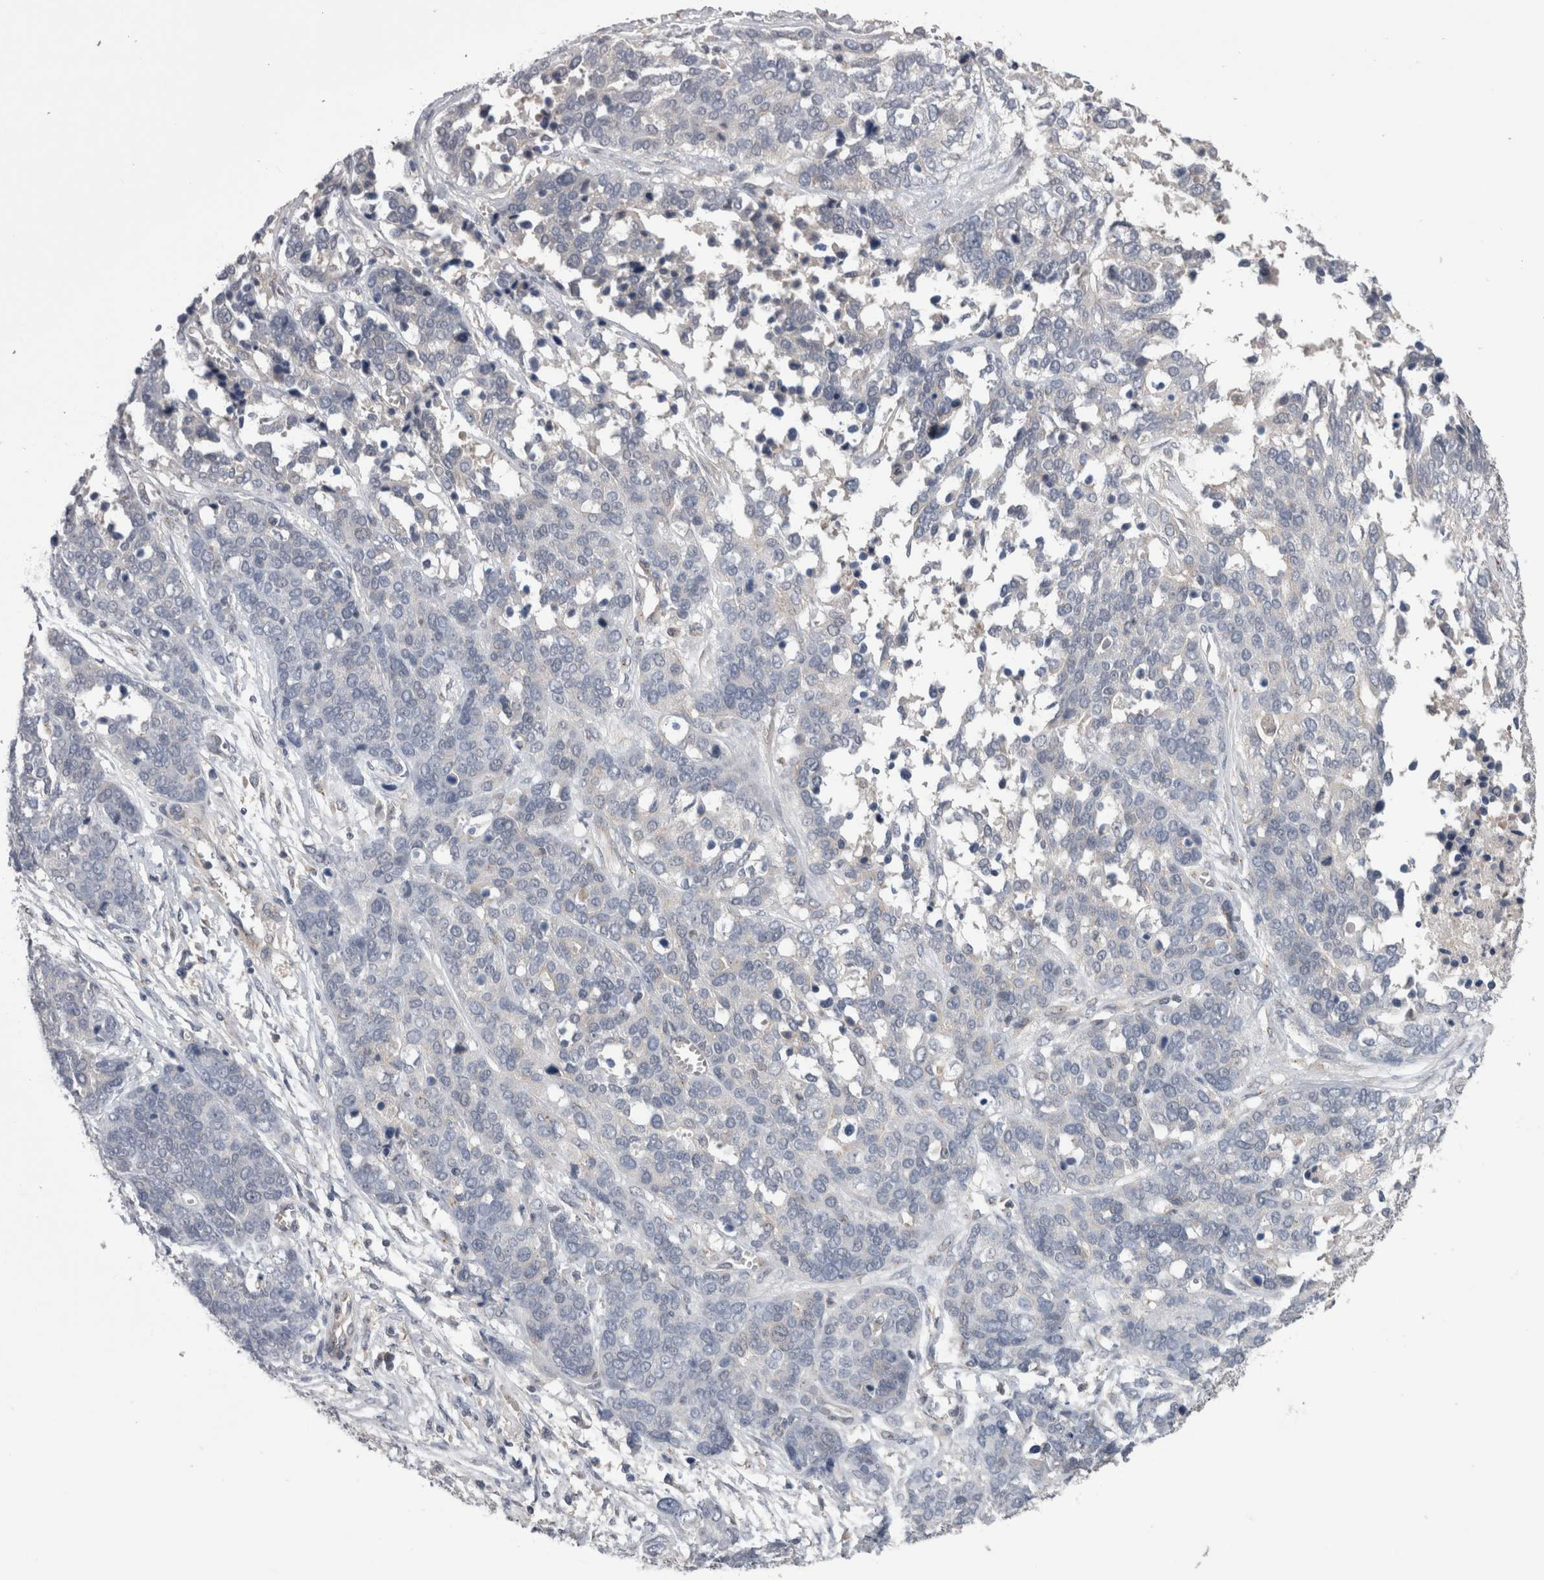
{"staining": {"intensity": "negative", "quantity": "none", "location": "none"}, "tissue": "ovarian cancer", "cell_type": "Tumor cells", "image_type": "cancer", "snomed": [{"axis": "morphology", "description": "Cystadenocarcinoma, serous, NOS"}, {"axis": "topography", "description": "Ovary"}], "caption": "Immunohistochemistry (IHC) of human ovarian cancer (serous cystadenocarcinoma) shows no staining in tumor cells.", "gene": "DCTN6", "patient": {"sex": "female", "age": 44}}